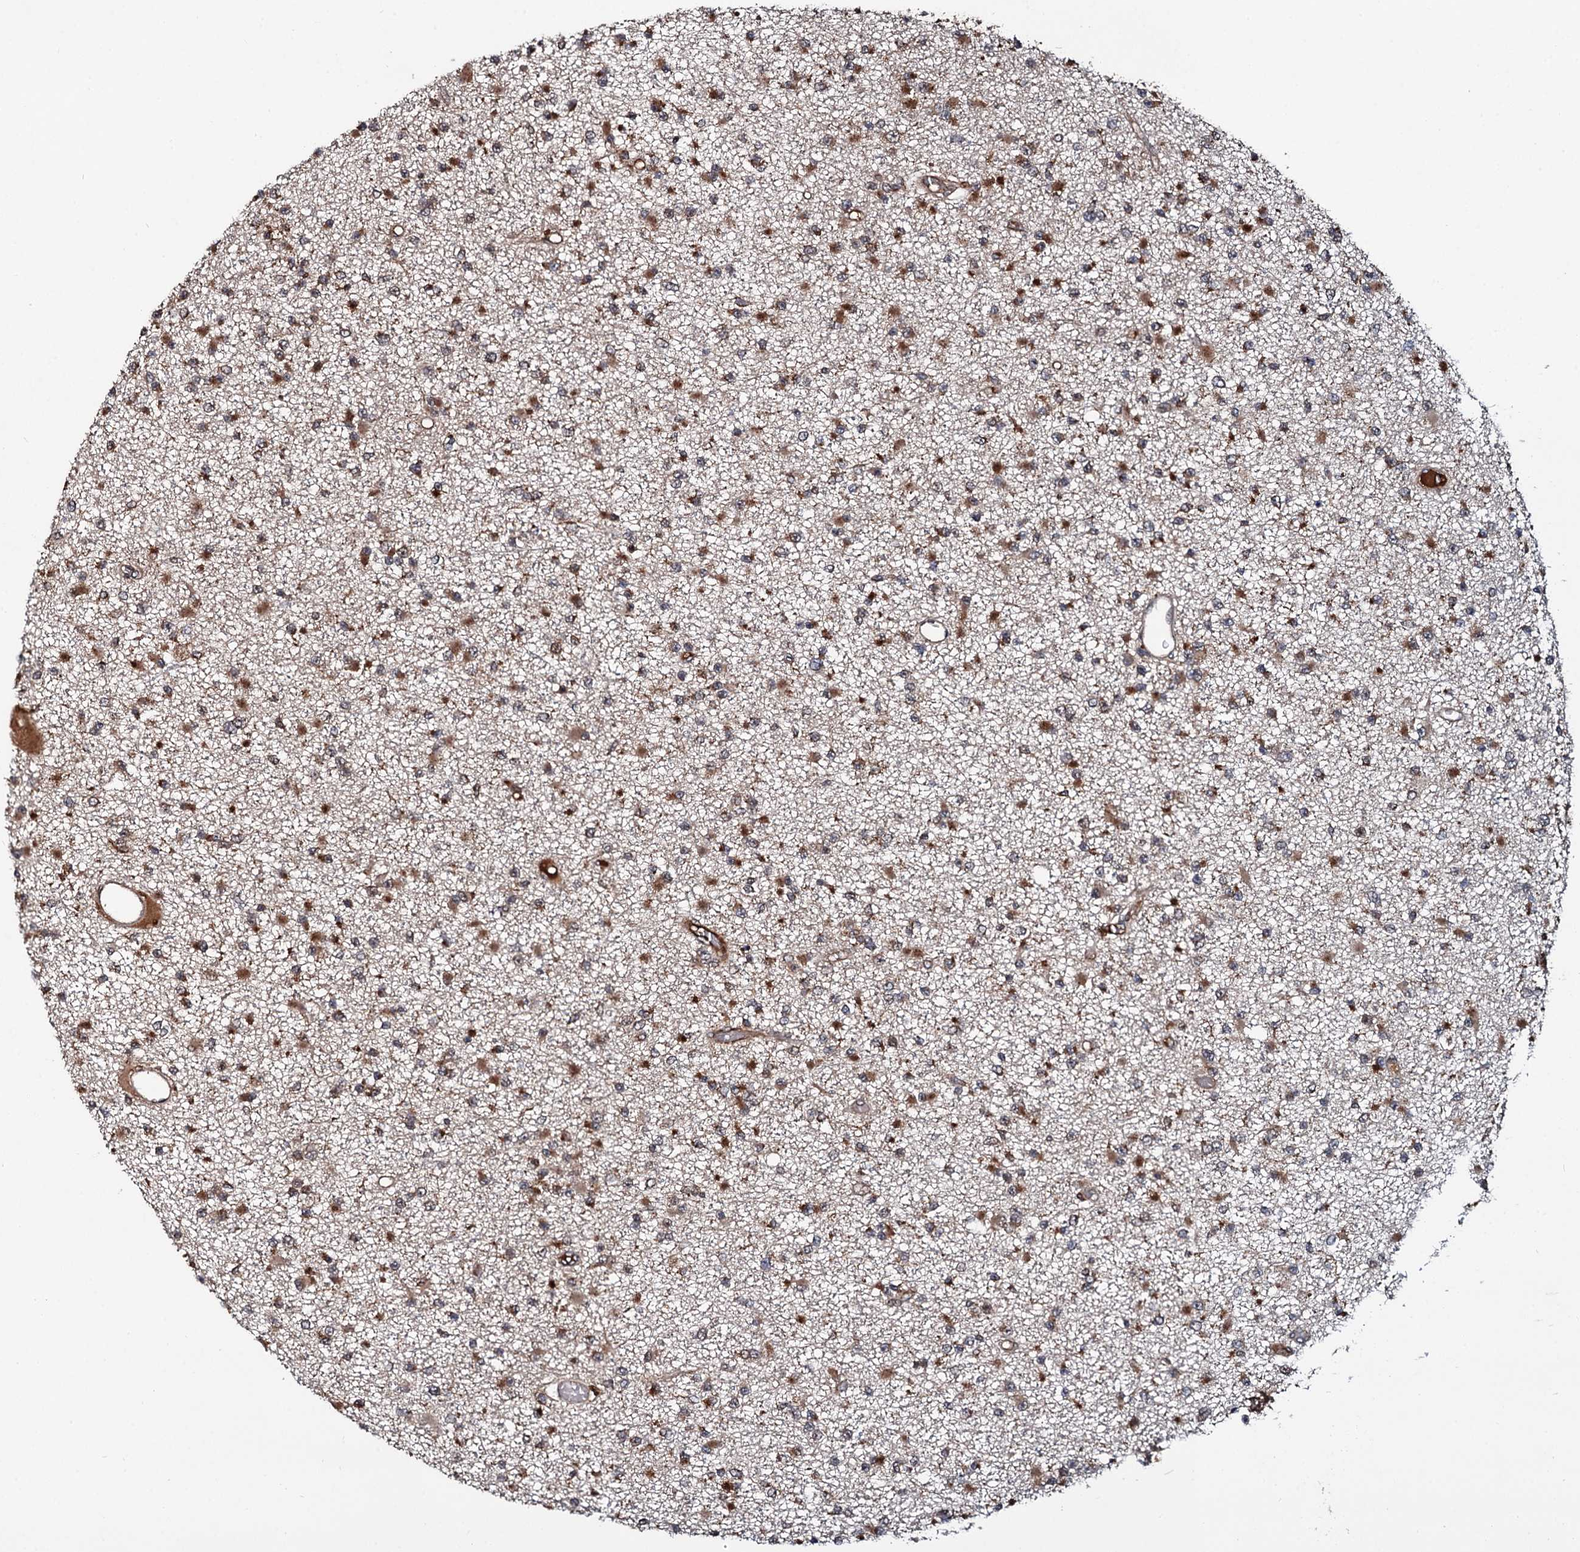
{"staining": {"intensity": "moderate", "quantity": "25%-75%", "location": "cytoplasmic/membranous"}, "tissue": "glioma", "cell_type": "Tumor cells", "image_type": "cancer", "snomed": [{"axis": "morphology", "description": "Glioma, malignant, Low grade"}, {"axis": "topography", "description": "Brain"}], "caption": "Malignant low-grade glioma stained with immunohistochemistry (IHC) exhibits moderate cytoplasmic/membranous staining in about 25%-75% of tumor cells.", "gene": "CEP192", "patient": {"sex": "female", "age": 22}}